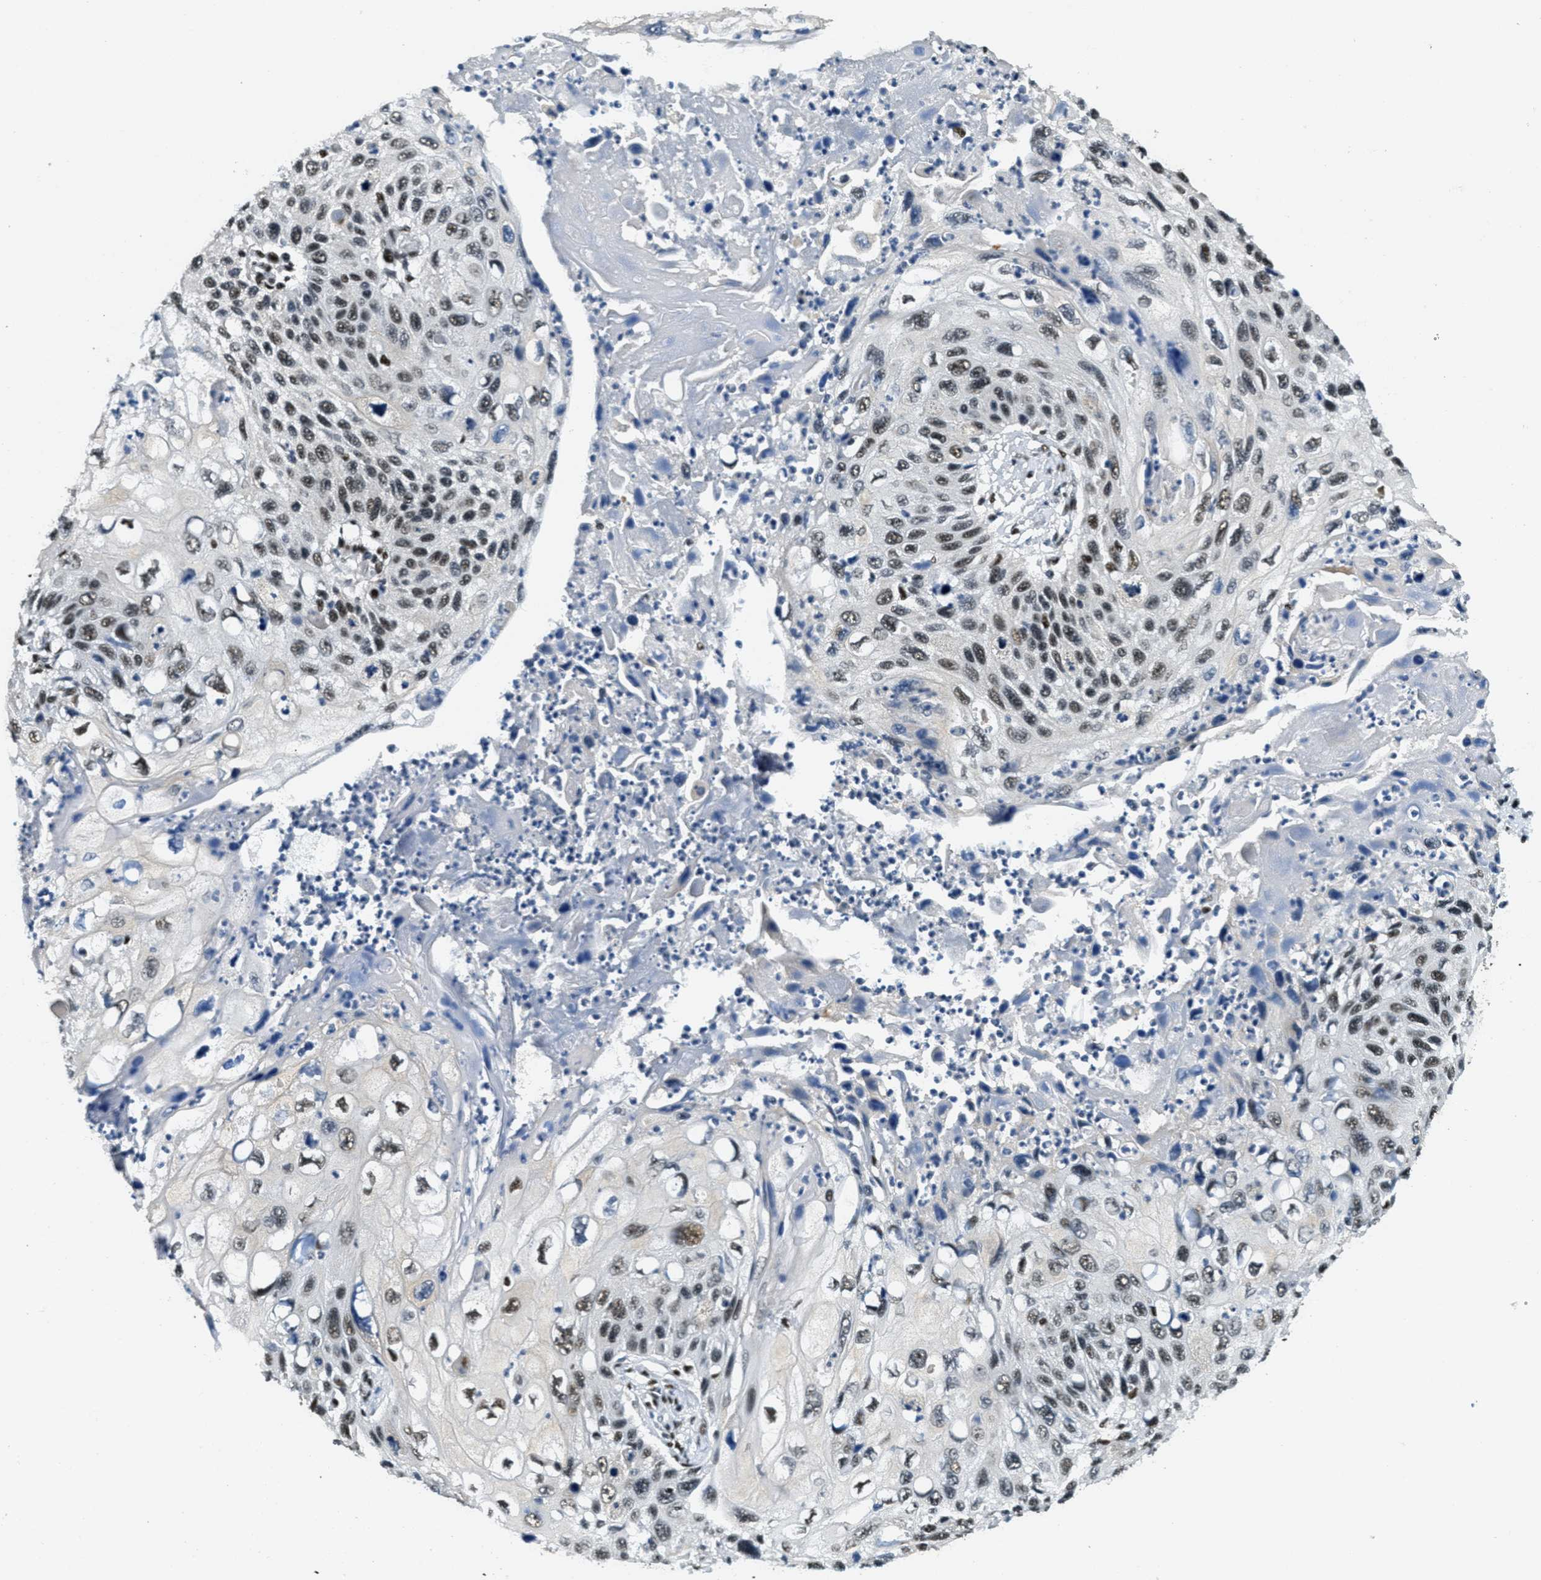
{"staining": {"intensity": "moderate", "quantity": "25%-75%", "location": "nuclear"}, "tissue": "cervical cancer", "cell_type": "Tumor cells", "image_type": "cancer", "snomed": [{"axis": "morphology", "description": "Squamous cell carcinoma, NOS"}, {"axis": "topography", "description": "Cervix"}], "caption": "Protein staining shows moderate nuclear positivity in about 25%-75% of tumor cells in cervical cancer (squamous cell carcinoma). The staining was performed using DAB (3,3'-diaminobenzidine), with brown indicating positive protein expression. Nuclei are stained blue with hematoxylin.", "gene": "SSB", "patient": {"sex": "female", "age": 70}}